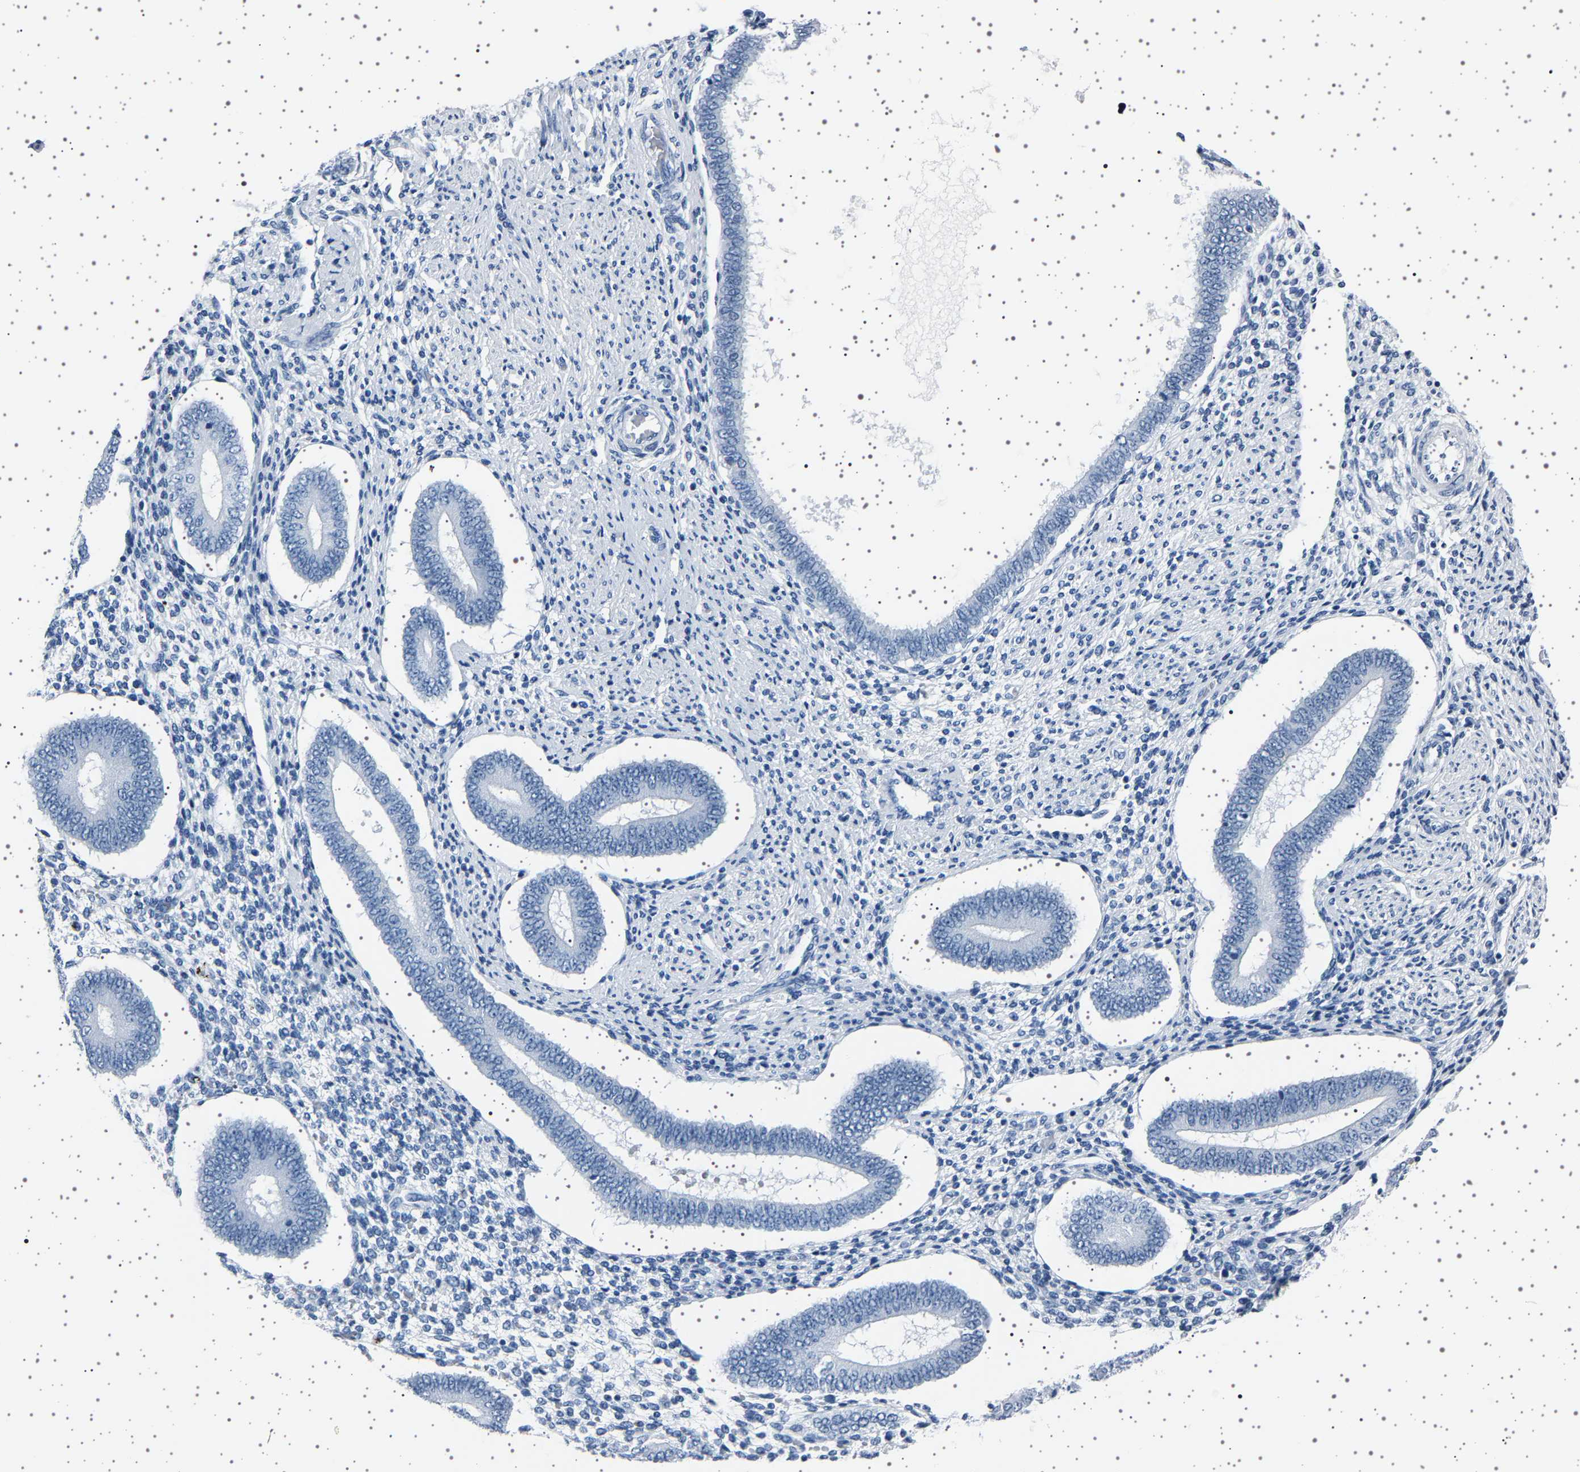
{"staining": {"intensity": "negative", "quantity": "none", "location": "none"}, "tissue": "endometrium", "cell_type": "Cells in endometrial stroma", "image_type": "normal", "snomed": [{"axis": "morphology", "description": "Normal tissue, NOS"}, {"axis": "topography", "description": "Endometrium"}], "caption": "Micrograph shows no protein positivity in cells in endometrial stroma of unremarkable endometrium.", "gene": "TFF3", "patient": {"sex": "female", "age": 42}}